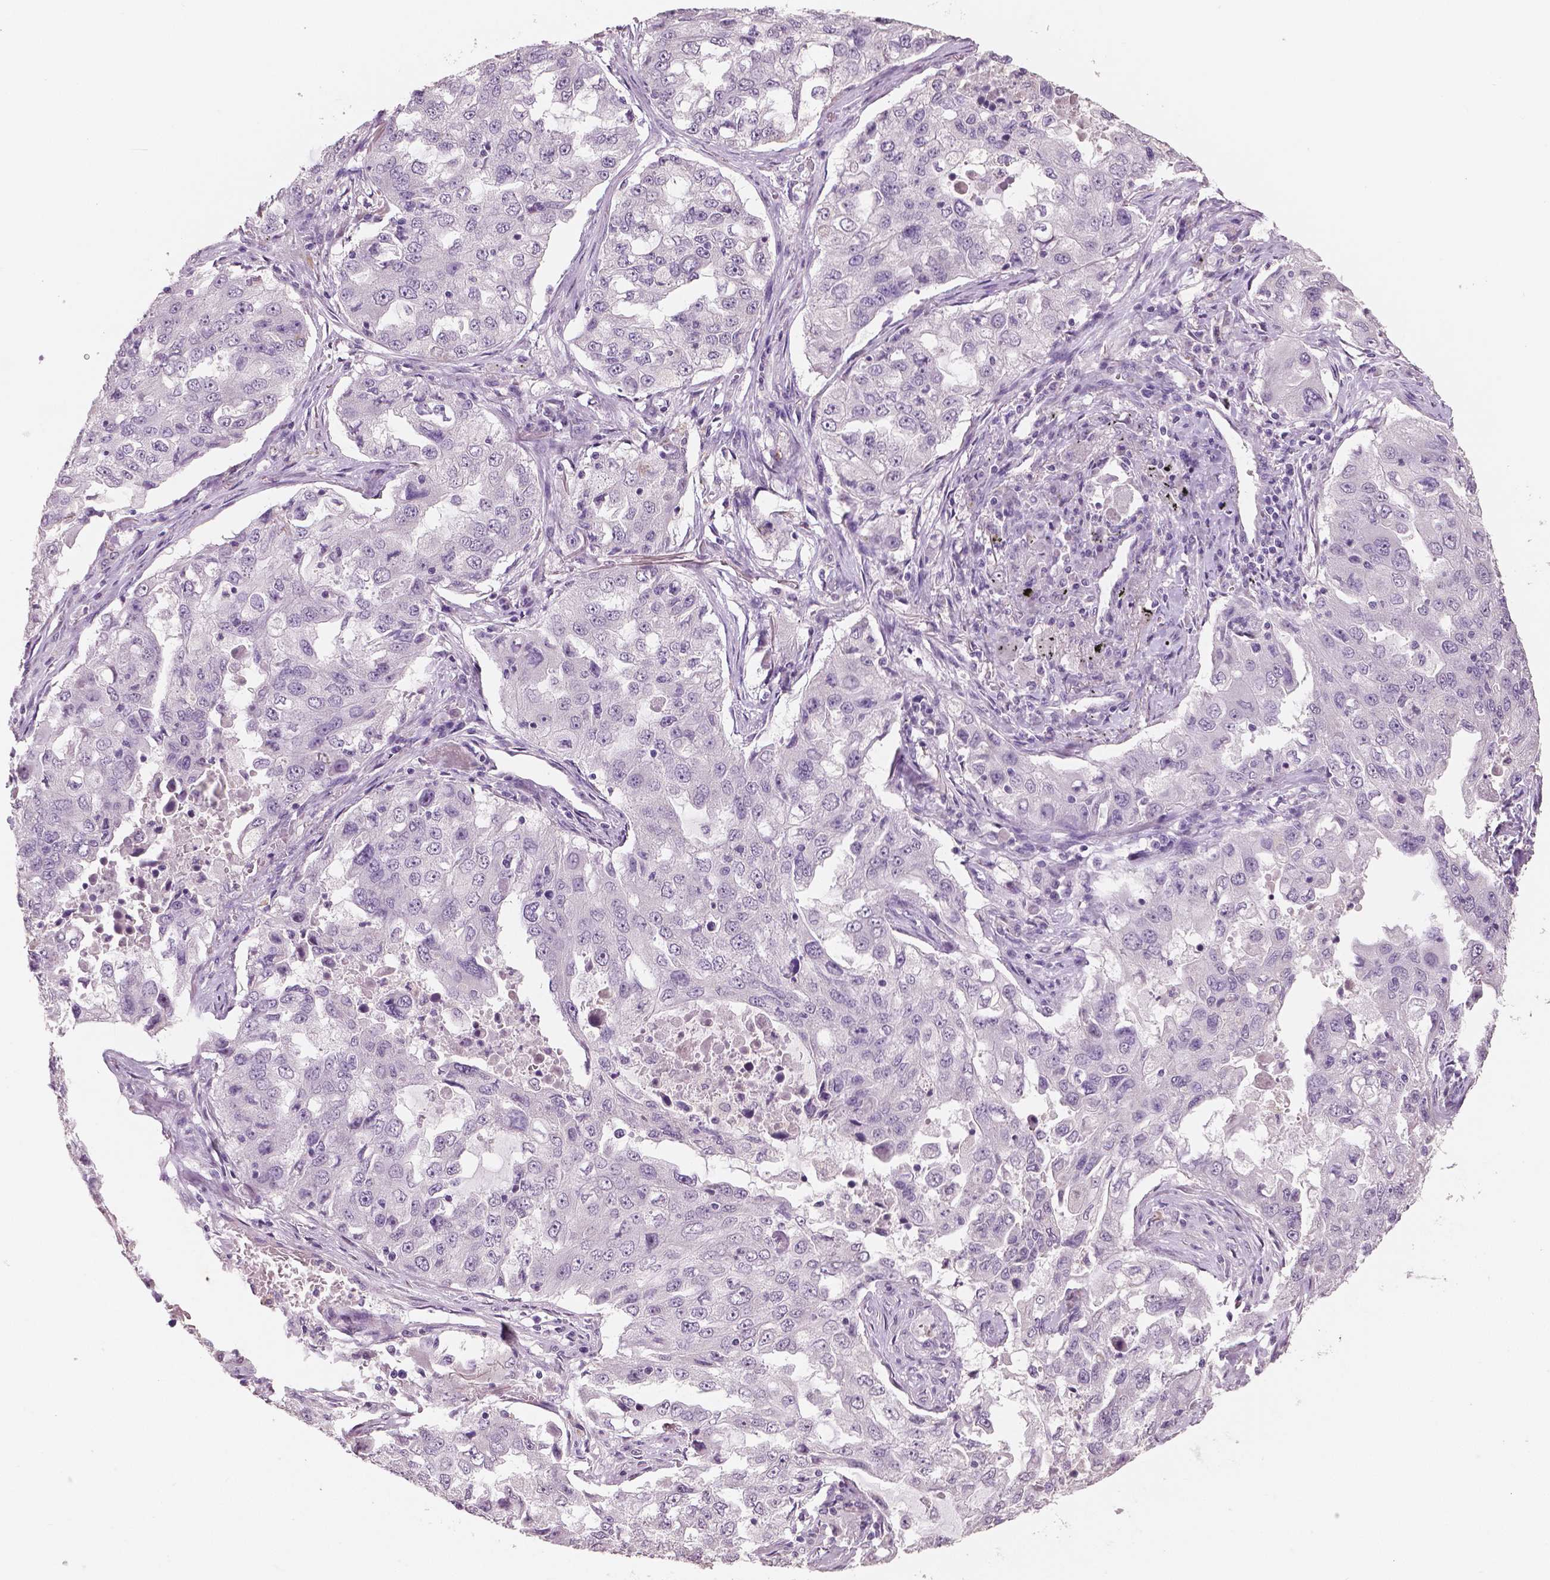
{"staining": {"intensity": "negative", "quantity": "none", "location": "none"}, "tissue": "lung cancer", "cell_type": "Tumor cells", "image_type": "cancer", "snomed": [{"axis": "morphology", "description": "Adenocarcinoma, NOS"}, {"axis": "topography", "description": "Lung"}], "caption": "DAB (3,3'-diaminobenzidine) immunohistochemical staining of human lung cancer (adenocarcinoma) shows no significant staining in tumor cells. The staining was performed using DAB (3,3'-diaminobenzidine) to visualize the protein expression in brown, while the nuclei were stained in blue with hematoxylin (Magnification: 20x).", "gene": "NECAB1", "patient": {"sex": "female", "age": 61}}